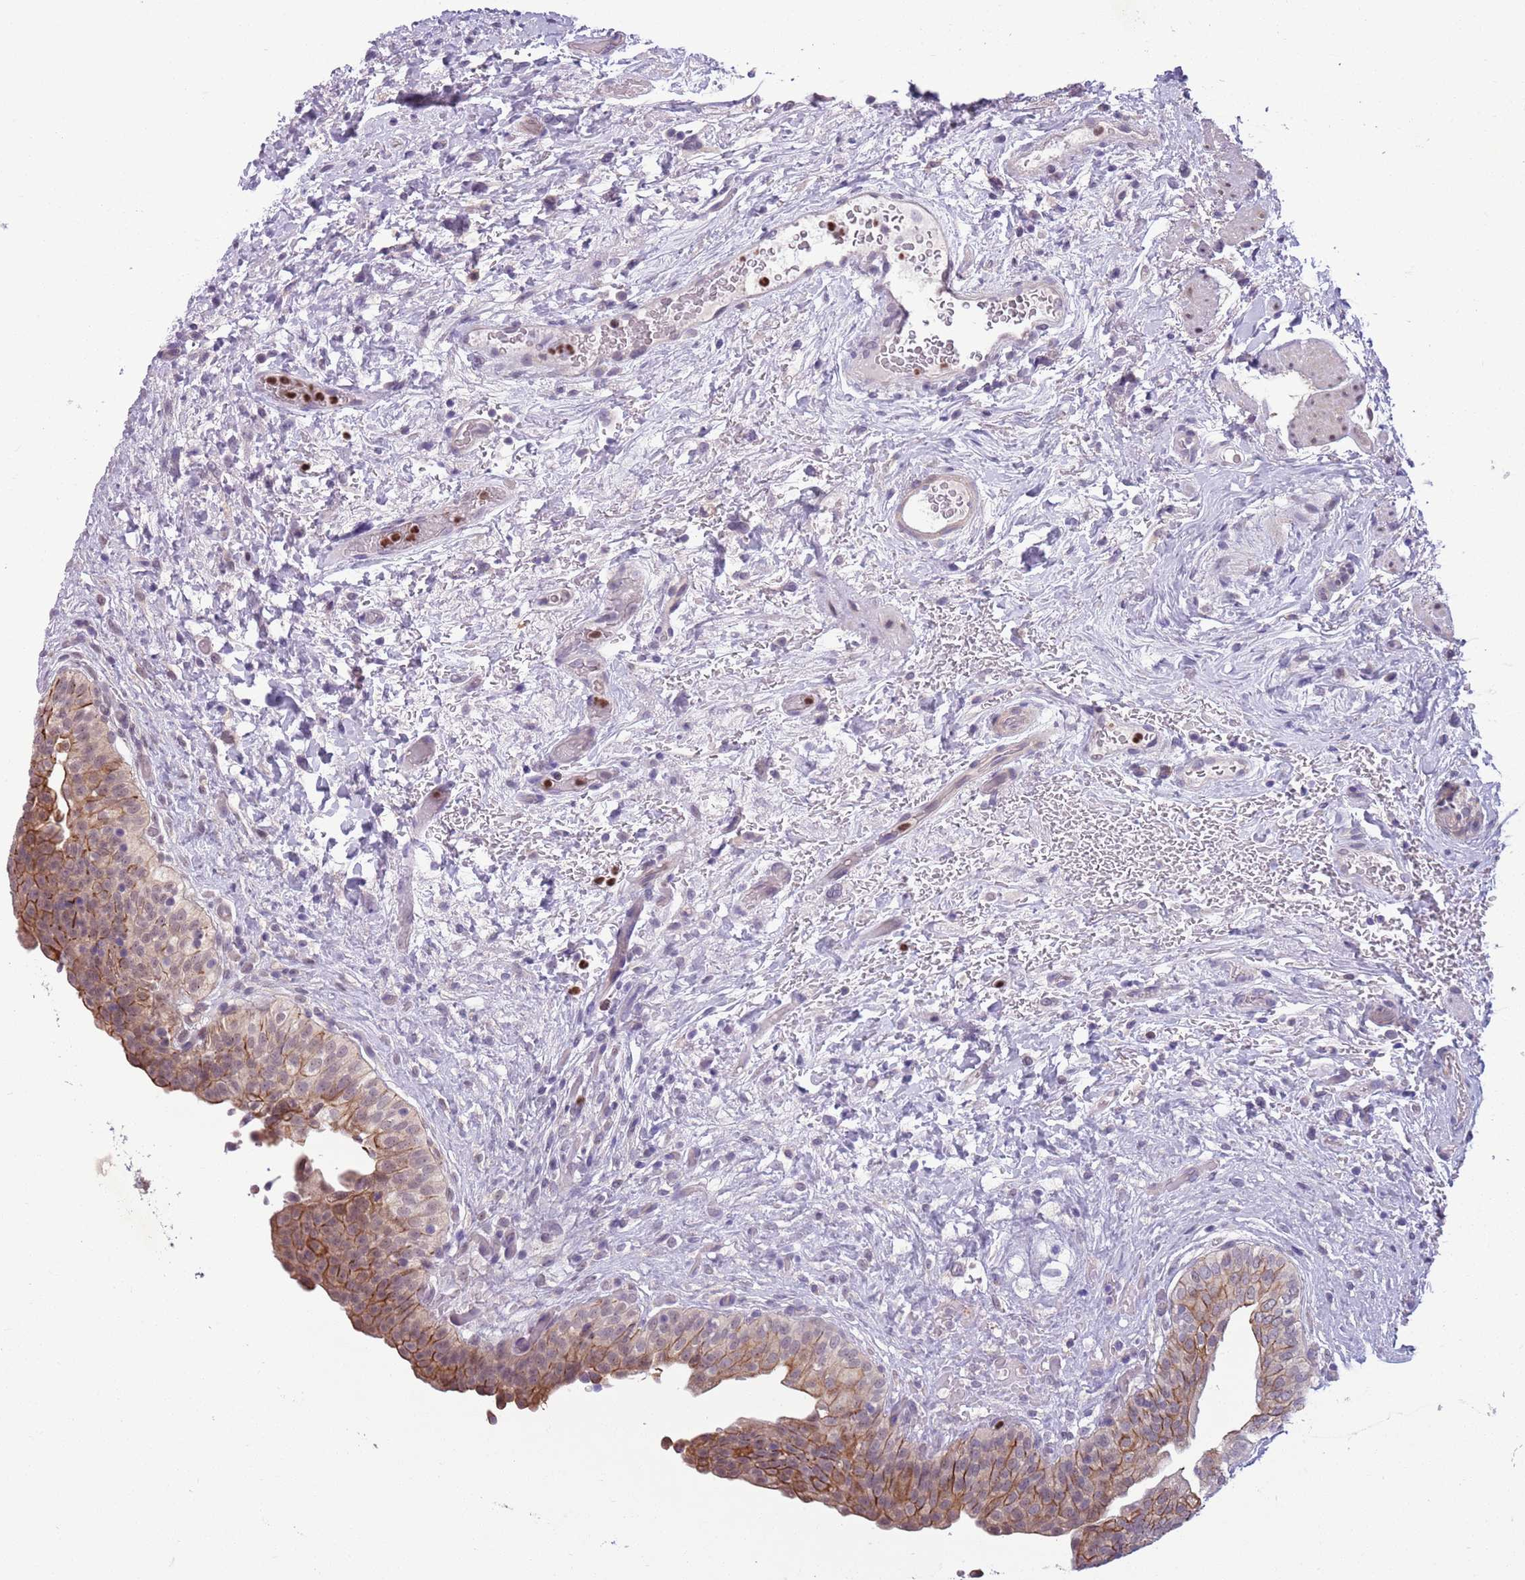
{"staining": {"intensity": "moderate", "quantity": "25%-75%", "location": "cytoplasmic/membranous"}, "tissue": "urinary bladder", "cell_type": "Urothelial cells", "image_type": "normal", "snomed": [{"axis": "morphology", "description": "Normal tissue, NOS"}, {"axis": "topography", "description": "Urinary bladder"}], "caption": "The immunohistochemical stain shows moderate cytoplasmic/membranous positivity in urothelial cells of unremarkable urinary bladder.", "gene": "ADCY7", "patient": {"sex": "male", "age": 69}}